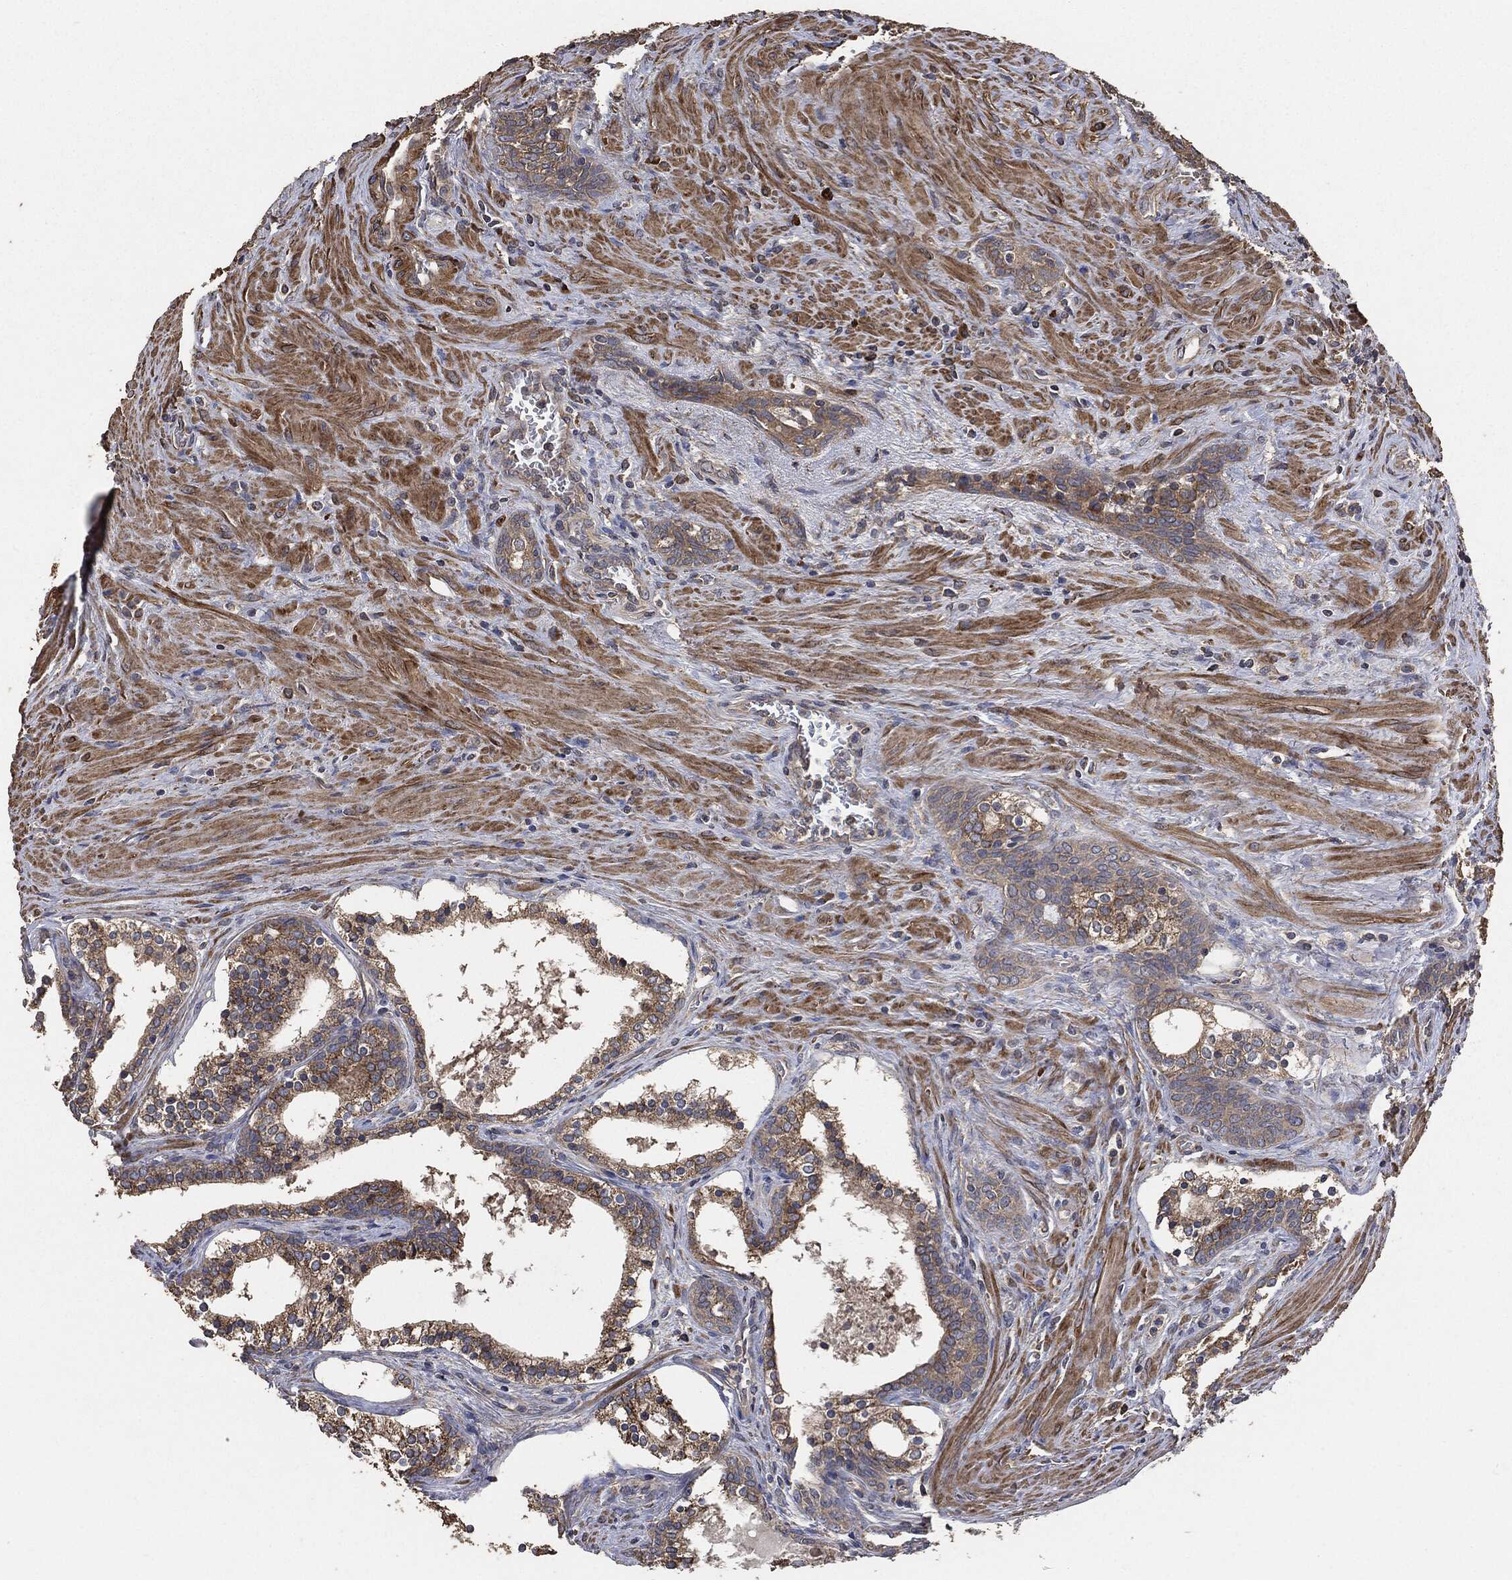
{"staining": {"intensity": "strong", "quantity": "25%-75%", "location": "cytoplasmic/membranous"}, "tissue": "prostate cancer", "cell_type": "Tumor cells", "image_type": "cancer", "snomed": [{"axis": "morphology", "description": "Adenocarcinoma, NOS"}, {"axis": "morphology", "description": "Adenocarcinoma, High grade"}, {"axis": "topography", "description": "Prostate"}], "caption": "A brown stain shows strong cytoplasmic/membranous positivity of a protein in human prostate cancer (adenocarcinoma (high-grade)) tumor cells. (Brightfield microscopy of DAB IHC at high magnification).", "gene": "STK3", "patient": {"sex": "male", "age": 61}}